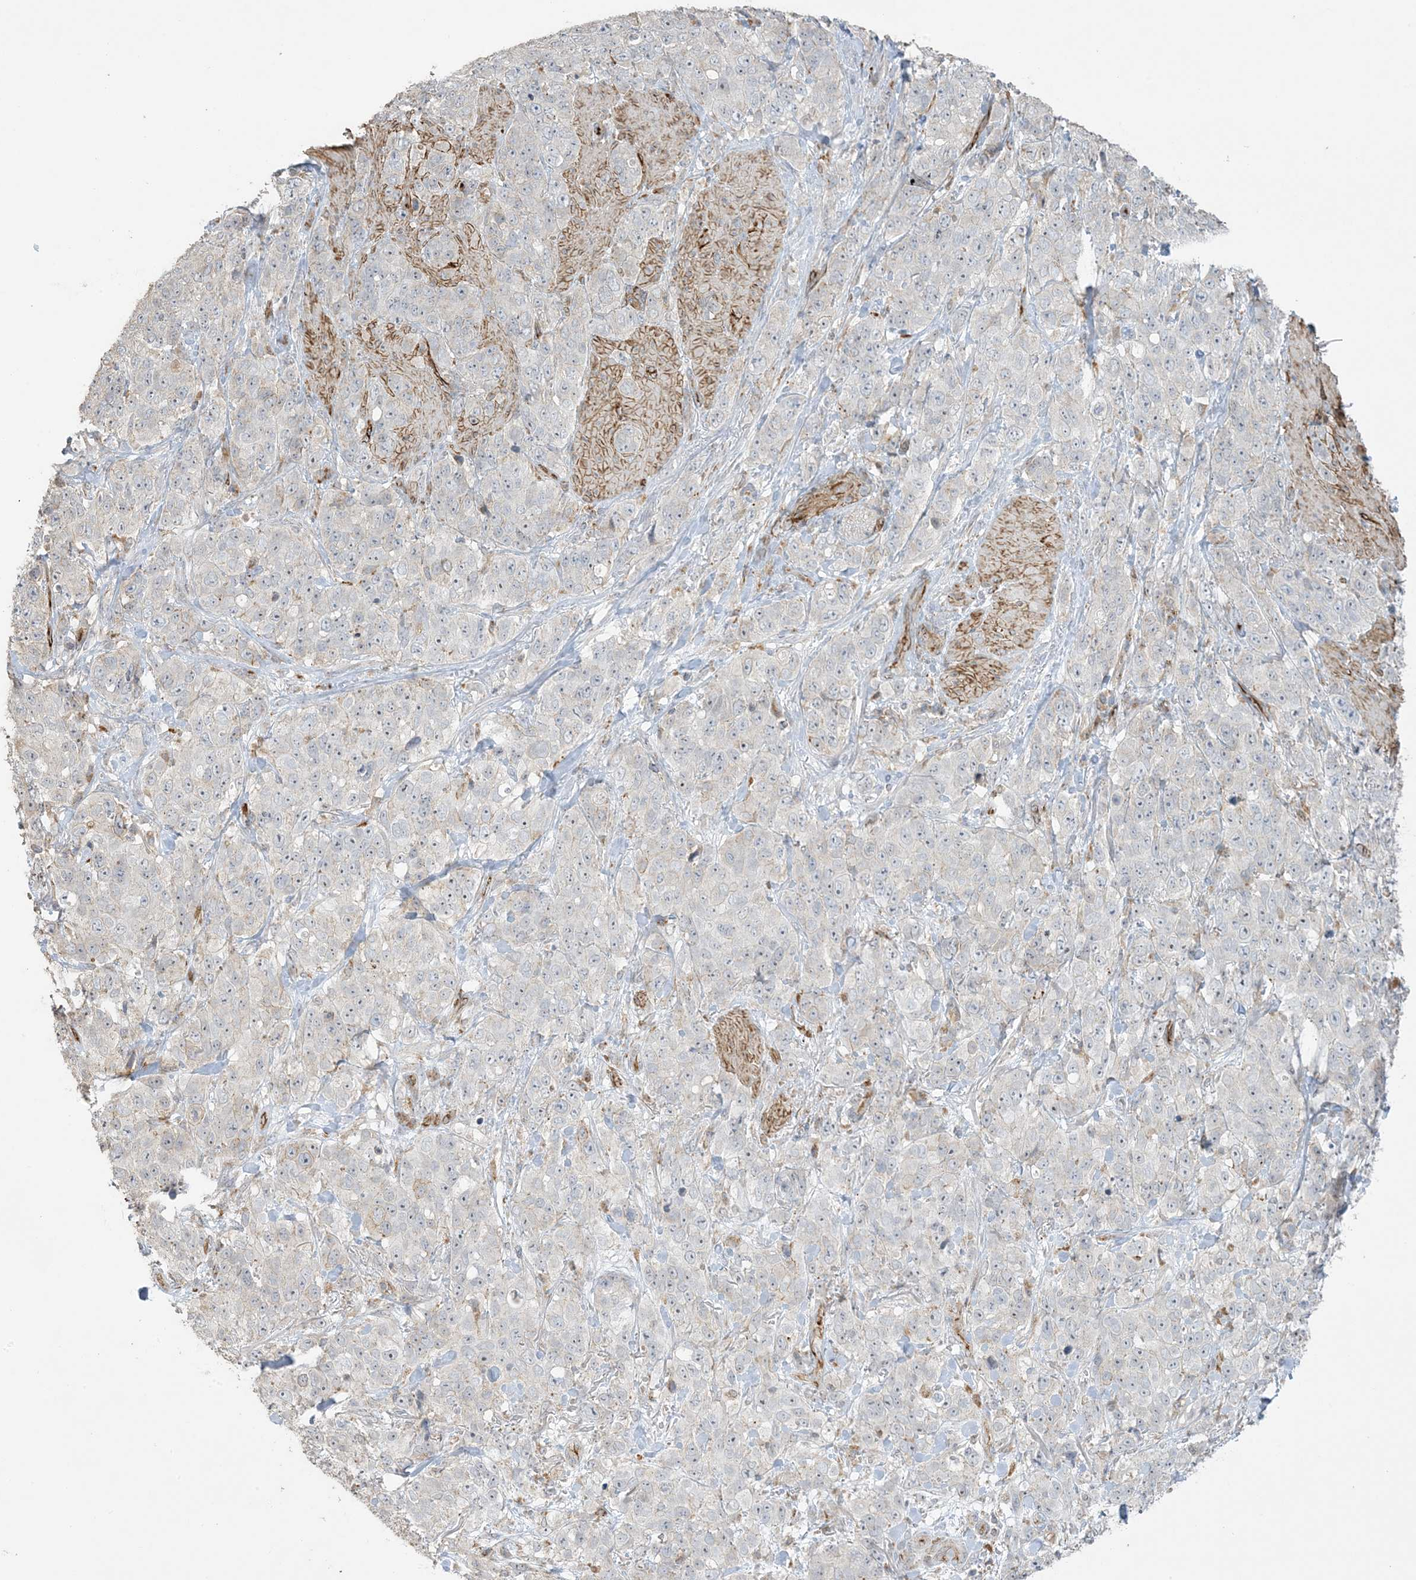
{"staining": {"intensity": "negative", "quantity": "none", "location": "none"}, "tissue": "stomach cancer", "cell_type": "Tumor cells", "image_type": "cancer", "snomed": [{"axis": "morphology", "description": "Adenocarcinoma, NOS"}, {"axis": "topography", "description": "Stomach"}], "caption": "Human adenocarcinoma (stomach) stained for a protein using immunohistochemistry (IHC) demonstrates no staining in tumor cells.", "gene": "AGA", "patient": {"sex": "male", "age": 48}}